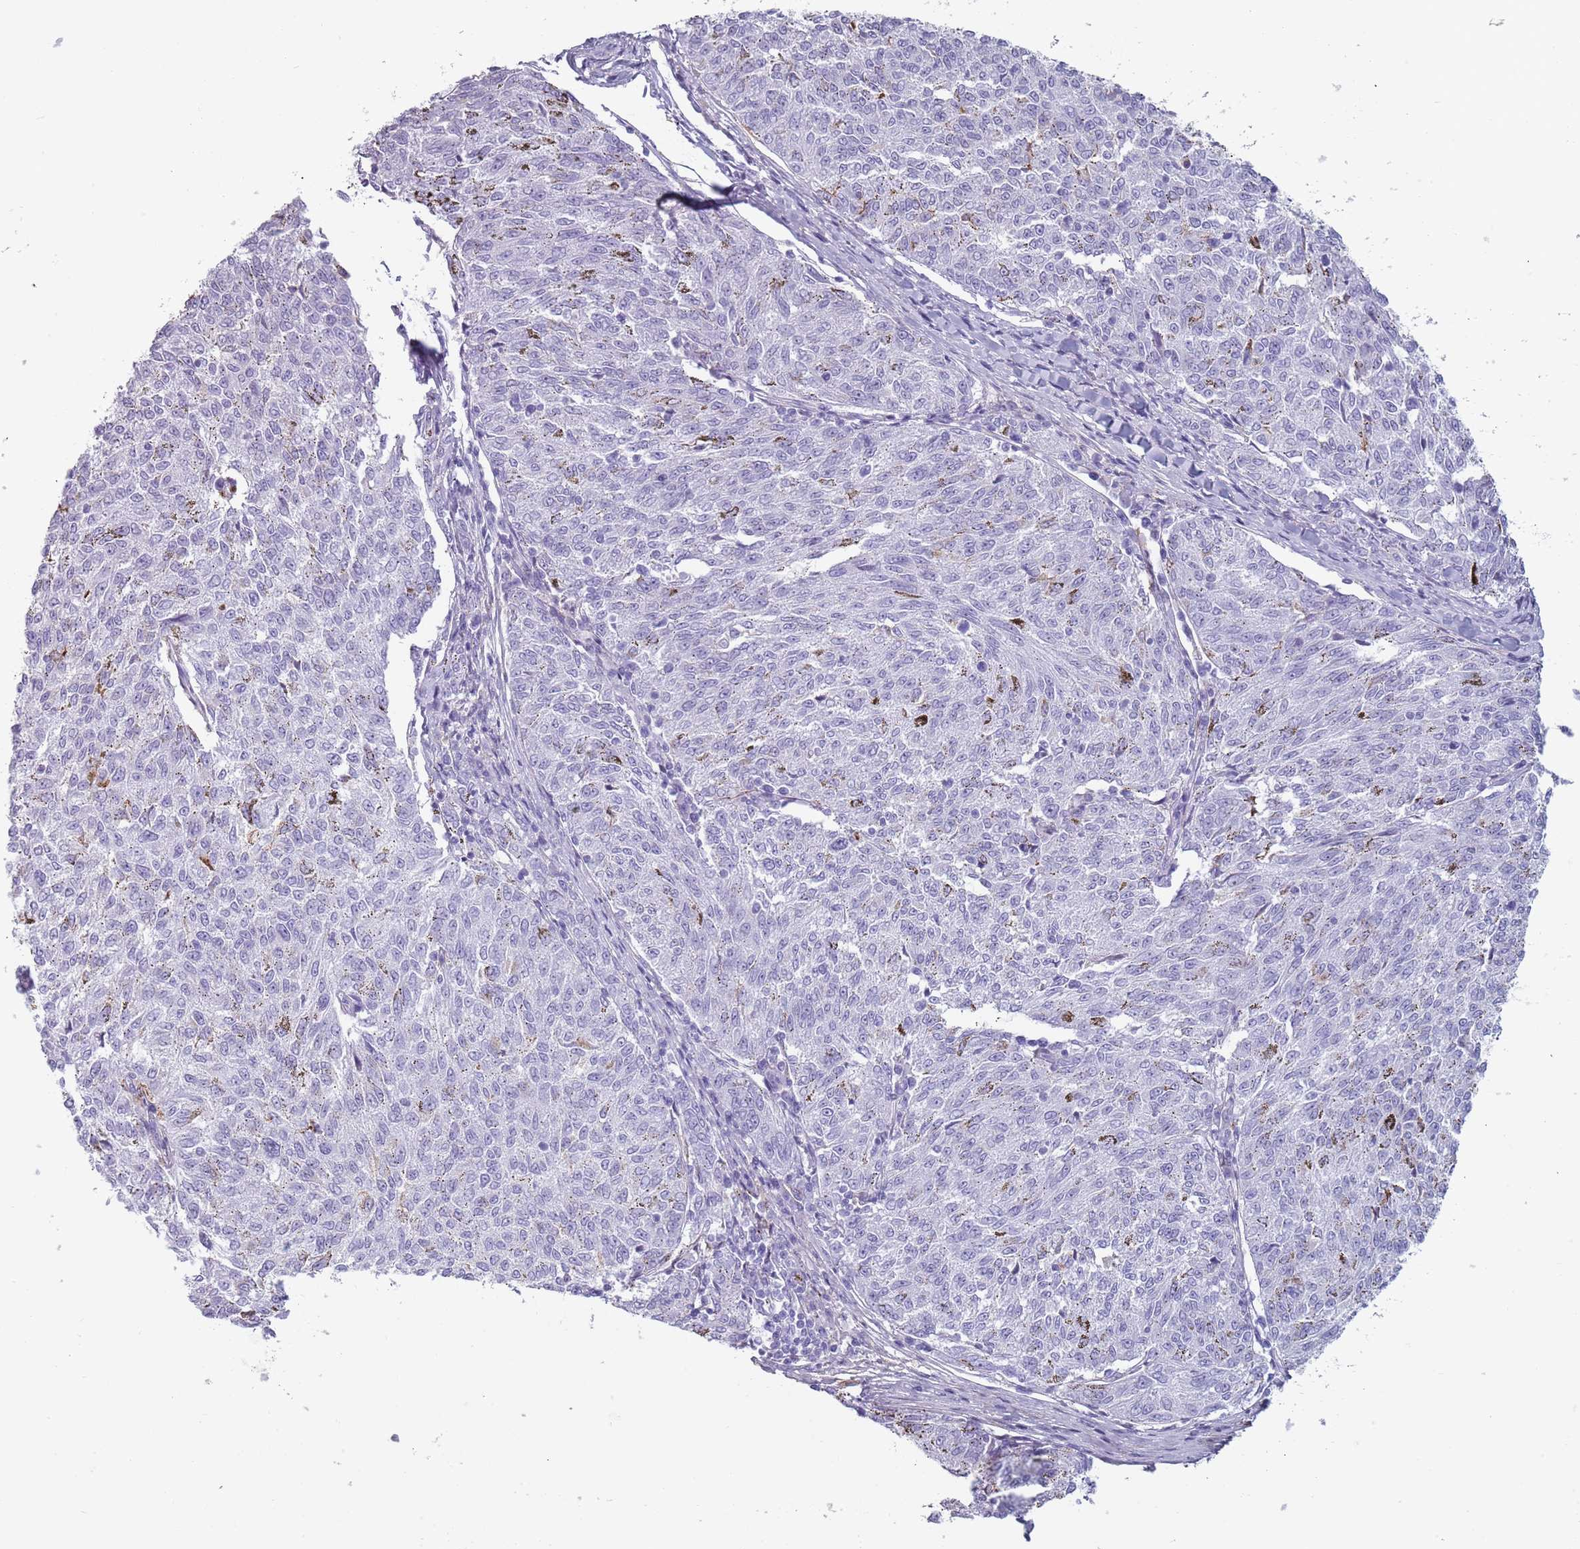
{"staining": {"intensity": "negative", "quantity": "none", "location": "none"}, "tissue": "melanoma", "cell_type": "Tumor cells", "image_type": "cancer", "snomed": [{"axis": "morphology", "description": "Malignant melanoma, NOS"}, {"axis": "topography", "description": "Skin"}], "caption": "An image of melanoma stained for a protein shows no brown staining in tumor cells.", "gene": "COLEC12", "patient": {"sex": "female", "age": 72}}